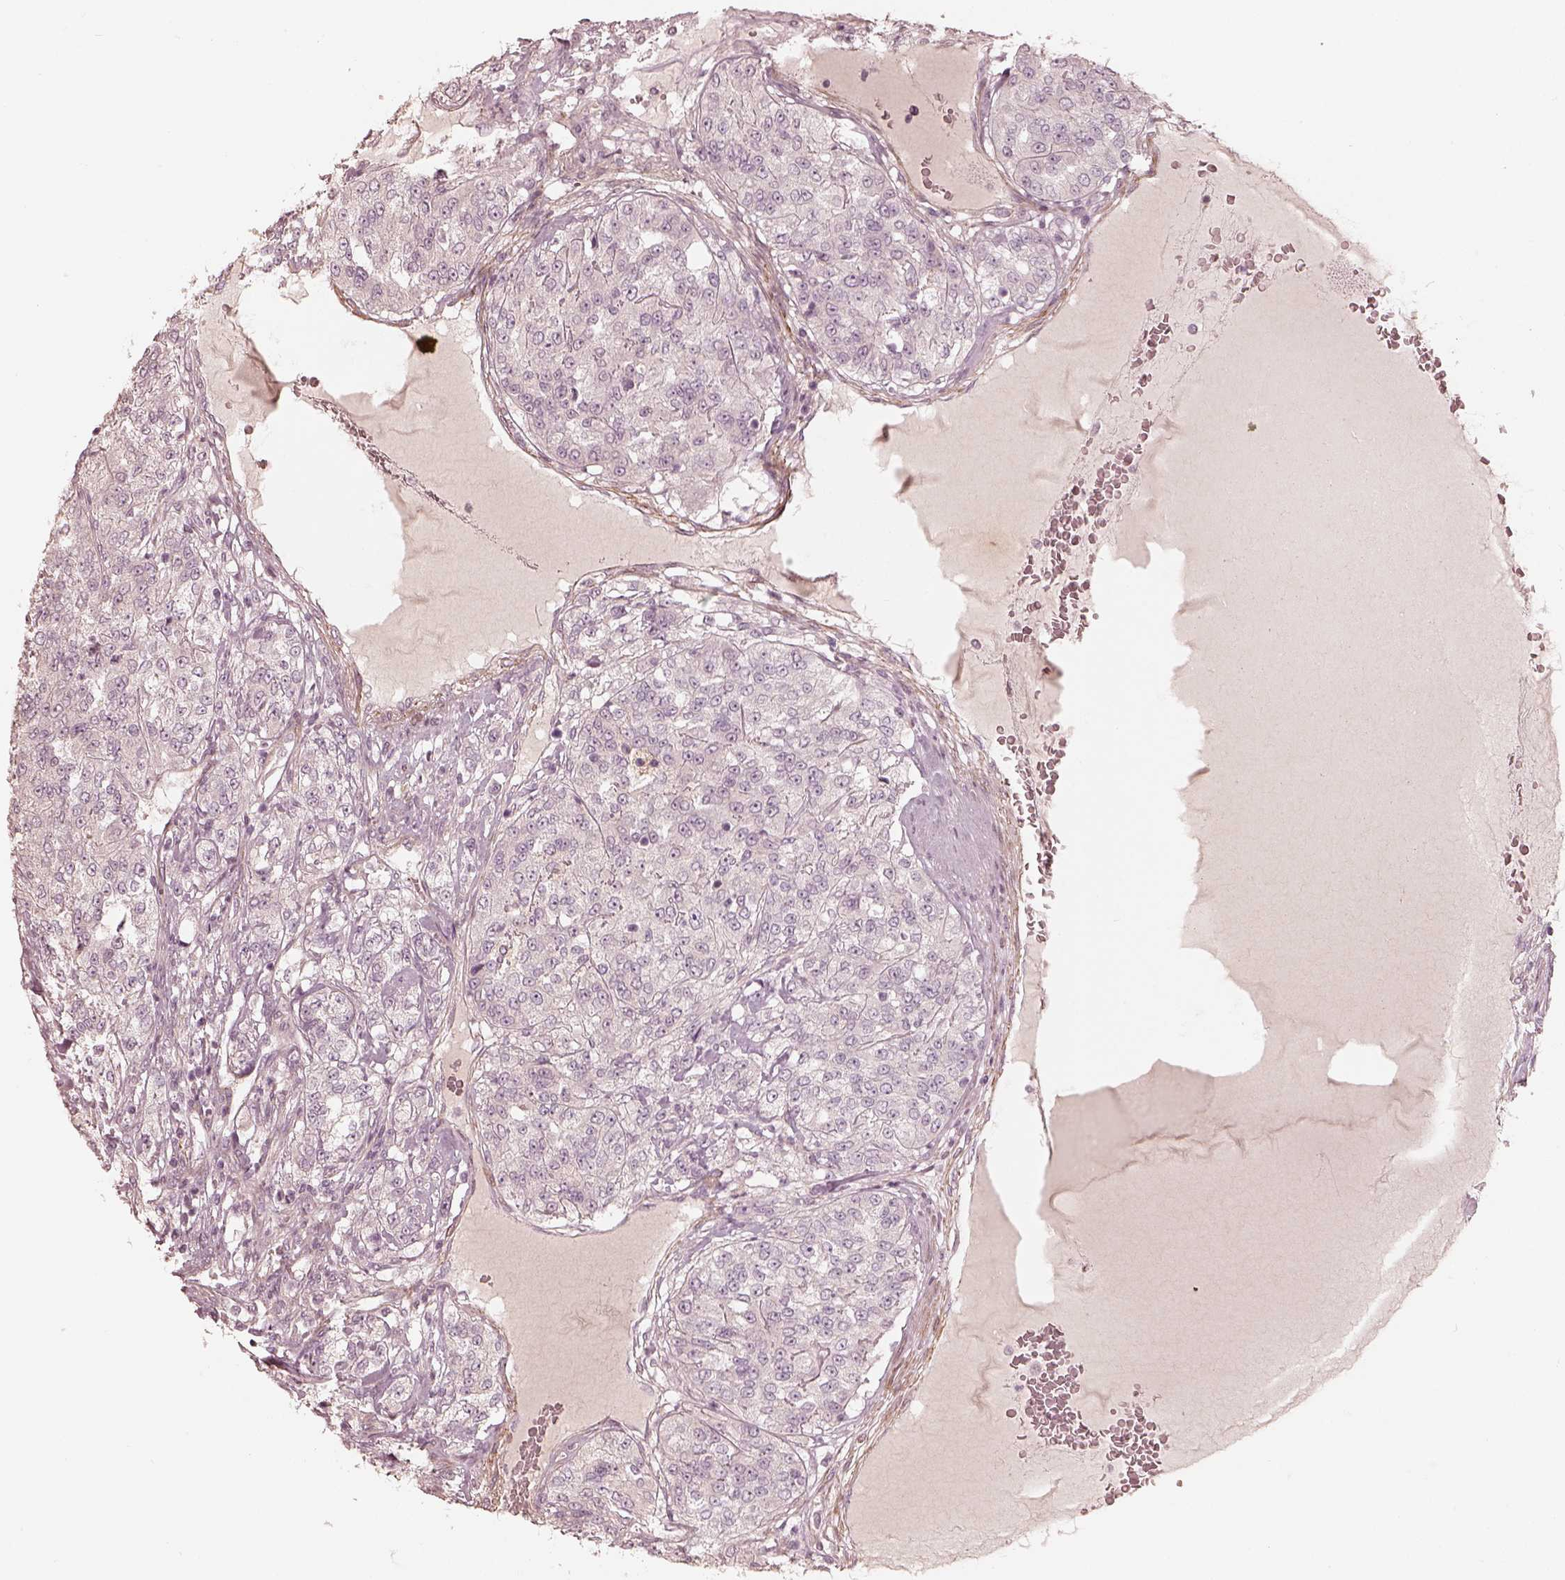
{"staining": {"intensity": "negative", "quantity": "none", "location": "none"}, "tissue": "renal cancer", "cell_type": "Tumor cells", "image_type": "cancer", "snomed": [{"axis": "morphology", "description": "Adenocarcinoma, NOS"}, {"axis": "topography", "description": "Kidney"}], "caption": "The image displays no staining of tumor cells in adenocarcinoma (renal).", "gene": "KCNJ9", "patient": {"sex": "female", "age": 63}}